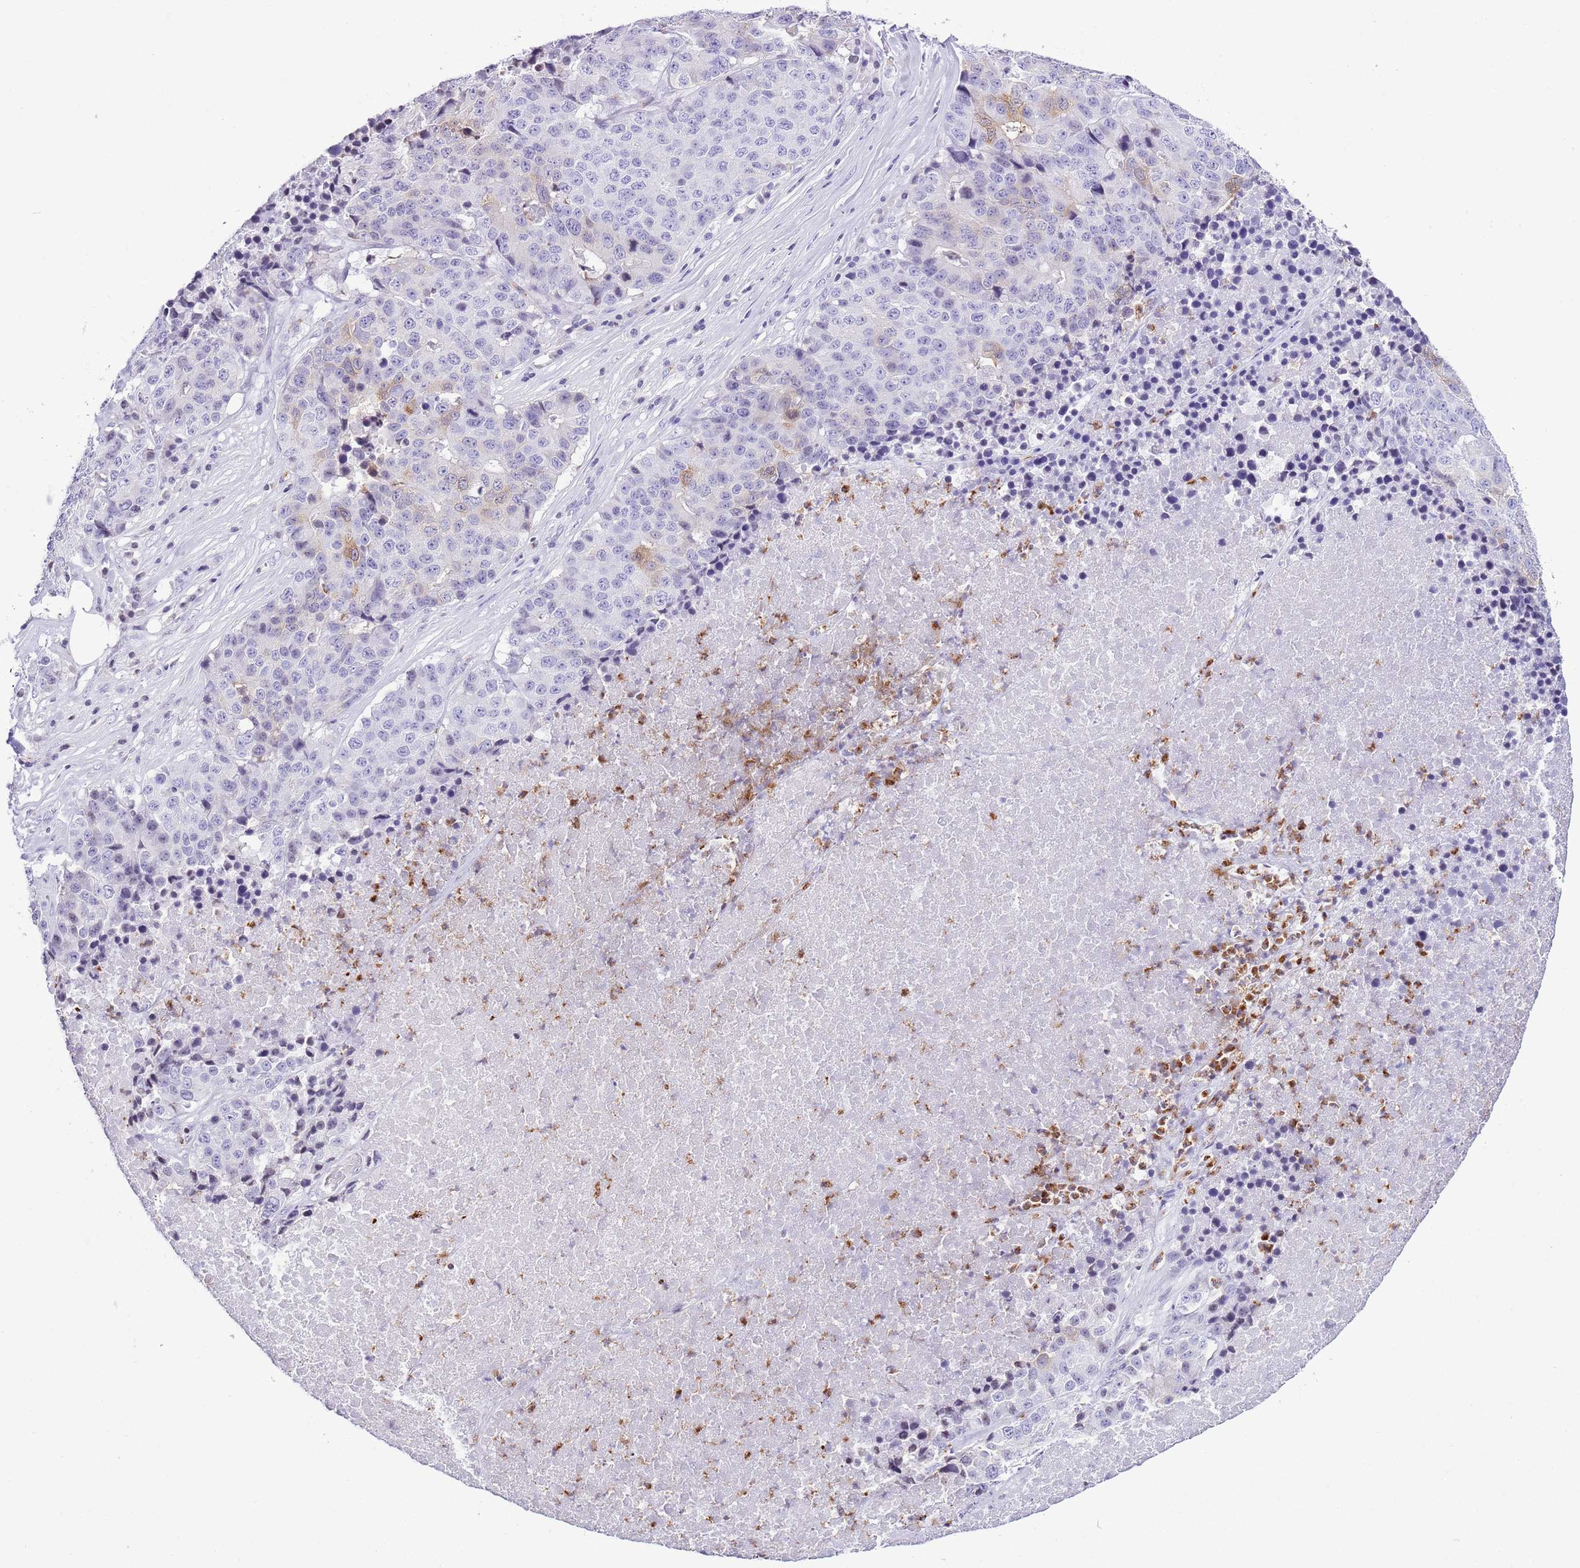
{"staining": {"intensity": "negative", "quantity": "none", "location": "none"}, "tissue": "stomach cancer", "cell_type": "Tumor cells", "image_type": "cancer", "snomed": [{"axis": "morphology", "description": "Adenocarcinoma, NOS"}, {"axis": "topography", "description": "Stomach"}], "caption": "A photomicrograph of human stomach adenocarcinoma is negative for staining in tumor cells.", "gene": "PRR15", "patient": {"sex": "male", "age": 71}}